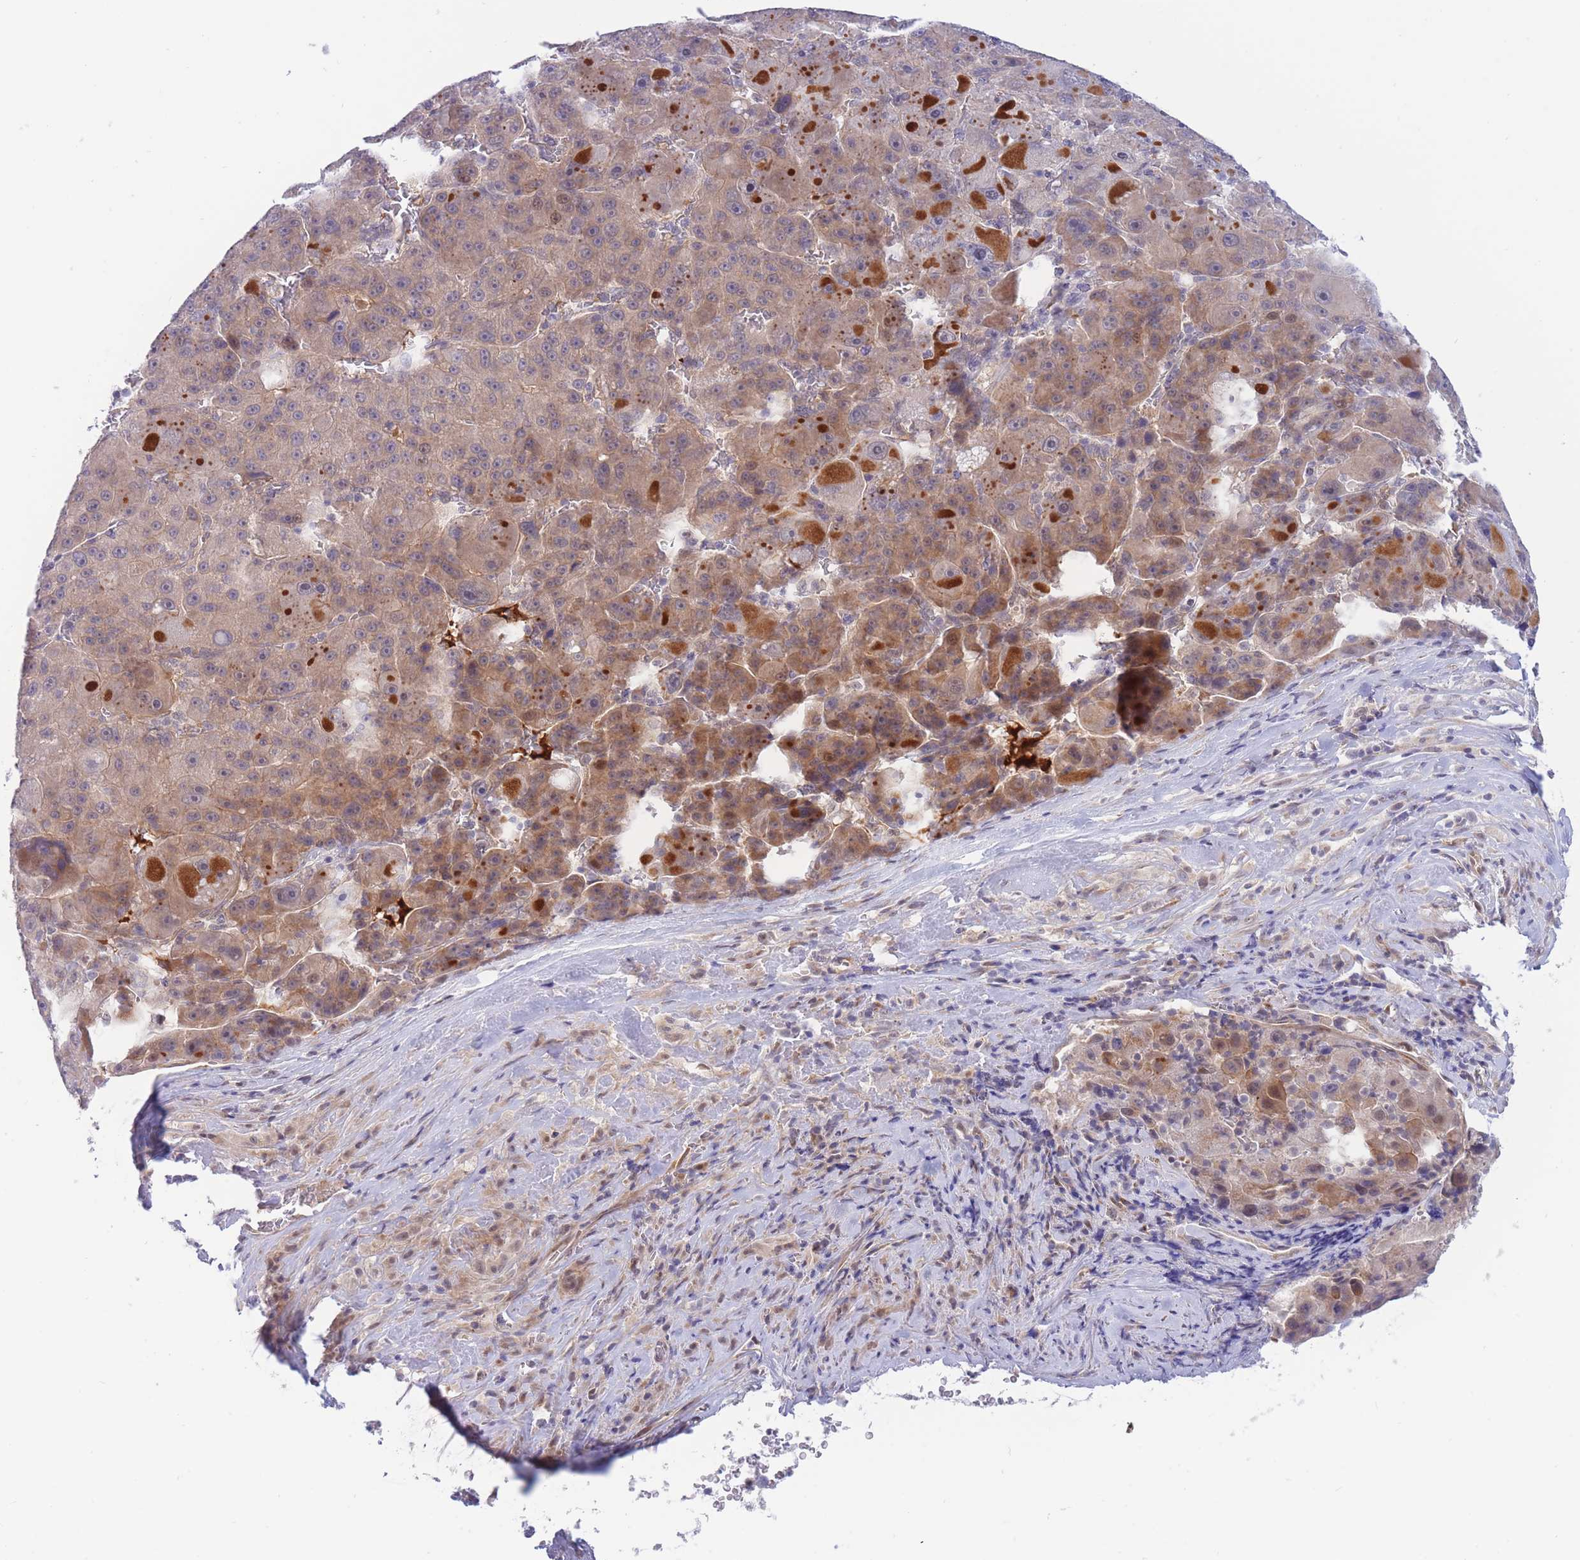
{"staining": {"intensity": "weak", "quantity": "25%-75%", "location": "cytoplasmic/membranous"}, "tissue": "liver cancer", "cell_type": "Tumor cells", "image_type": "cancer", "snomed": [{"axis": "morphology", "description": "Carcinoma, Hepatocellular, NOS"}, {"axis": "topography", "description": "Liver"}], "caption": "Weak cytoplasmic/membranous expression is present in about 25%-75% of tumor cells in hepatocellular carcinoma (liver). The staining was performed using DAB (3,3'-diaminobenzidine), with brown indicating positive protein expression. Nuclei are stained blue with hematoxylin.", "gene": "APOL4", "patient": {"sex": "male", "age": 76}}